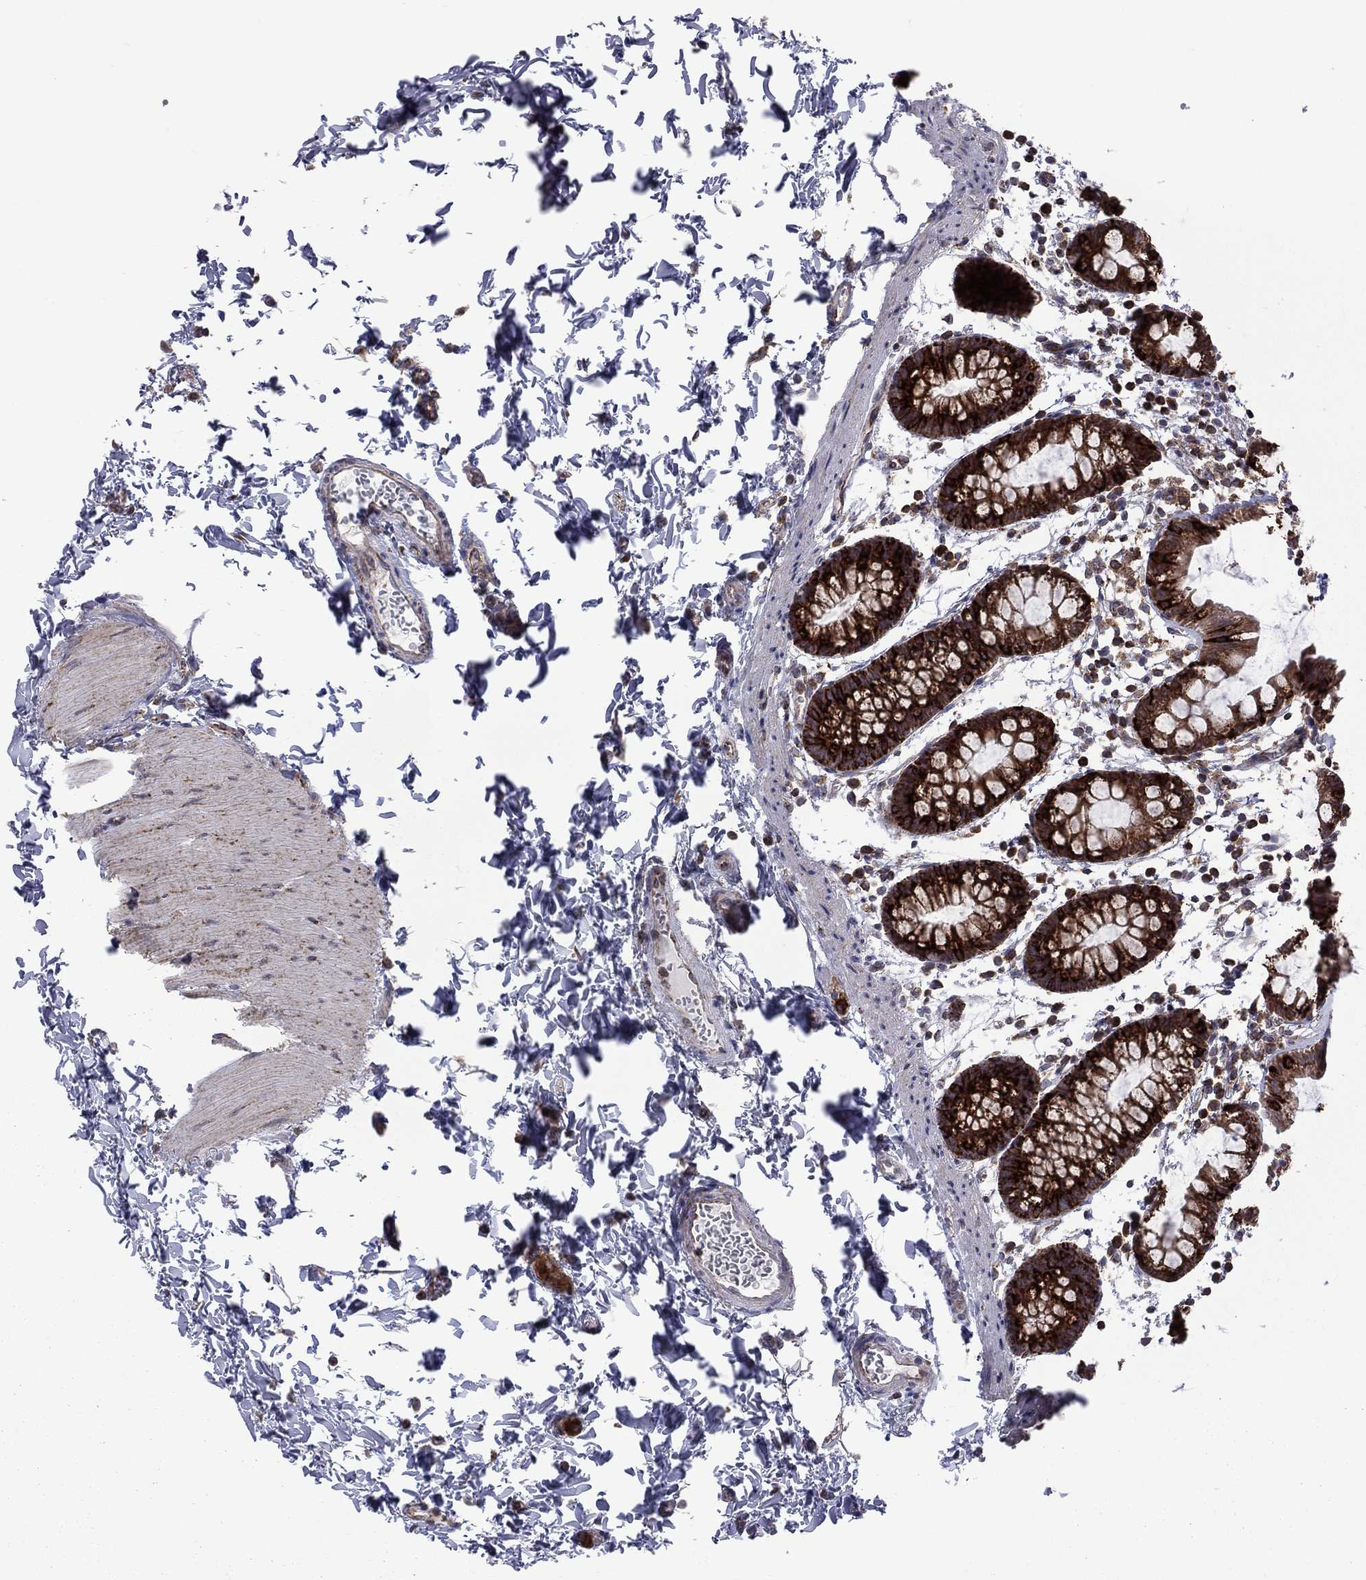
{"staining": {"intensity": "strong", "quantity": "25%-75%", "location": "cytoplasmic/membranous"}, "tissue": "rectum", "cell_type": "Glandular cells", "image_type": "normal", "snomed": [{"axis": "morphology", "description": "Normal tissue, NOS"}, {"axis": "topography", "description": "Rectum"}], "caption": "Immunohistochemical staining of unremarkable human rectum displays 25%-75% levels of strong cytoplasmic/membranous protein positivity in about 25%-75% of glandular cells. (DAB (3,3'-diaminobenzidine) IHC, brown staining for protein, blue staining for nuclei).", "gene": "CLPTM1", "patient": {"sex": "male", "age": 57}}